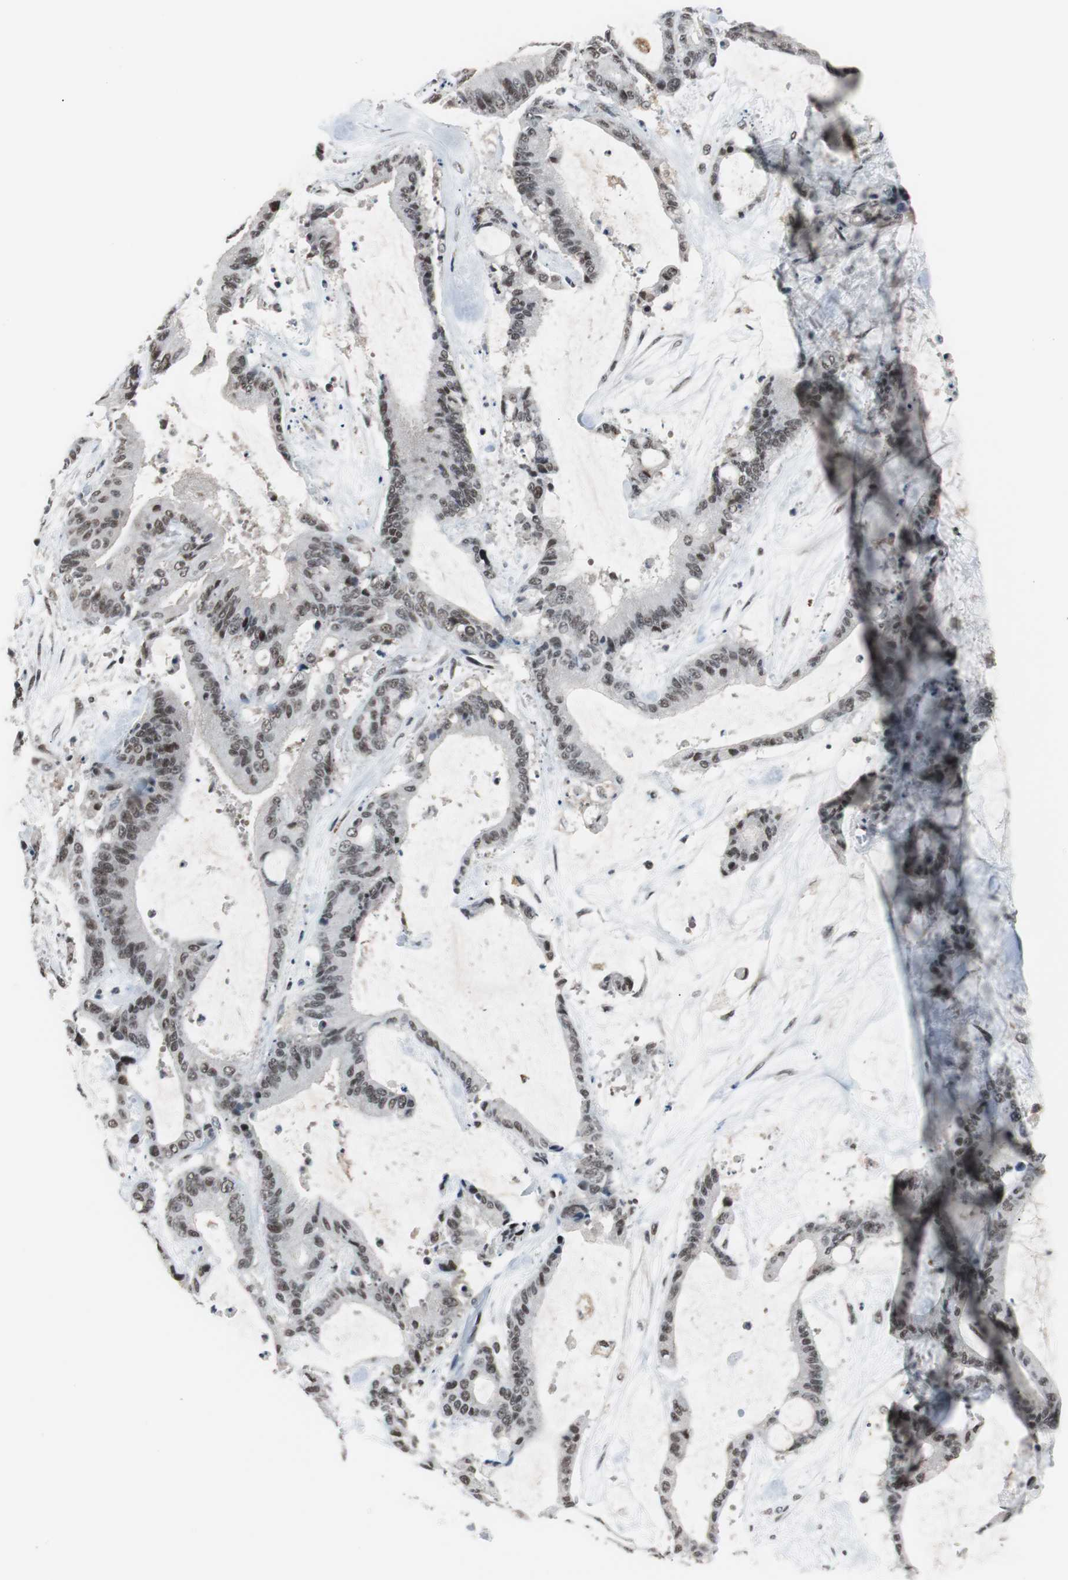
{"staining": {"intensity": "moderate", "quantity": ">75%", "location": "nuclear"}, "tissue": "liver cancer", "cell_type": "Tumor cells", "image_type": "cancer", "snomed": [{"axis": "morphology", "description": "Cholangiocarcinoma"}, {"axis": "topography", "description": "Liver"}], "caption": "Tumor cells exhibit moderate nuclear expression in about >75% of cells in cholangiocarcinoma (liver). Immunohistochemistry stains the protein of interest in brown and the nuclei are stained blue.", "gene": "TAF7", "patient": {"sex": "female", "age": 73}}